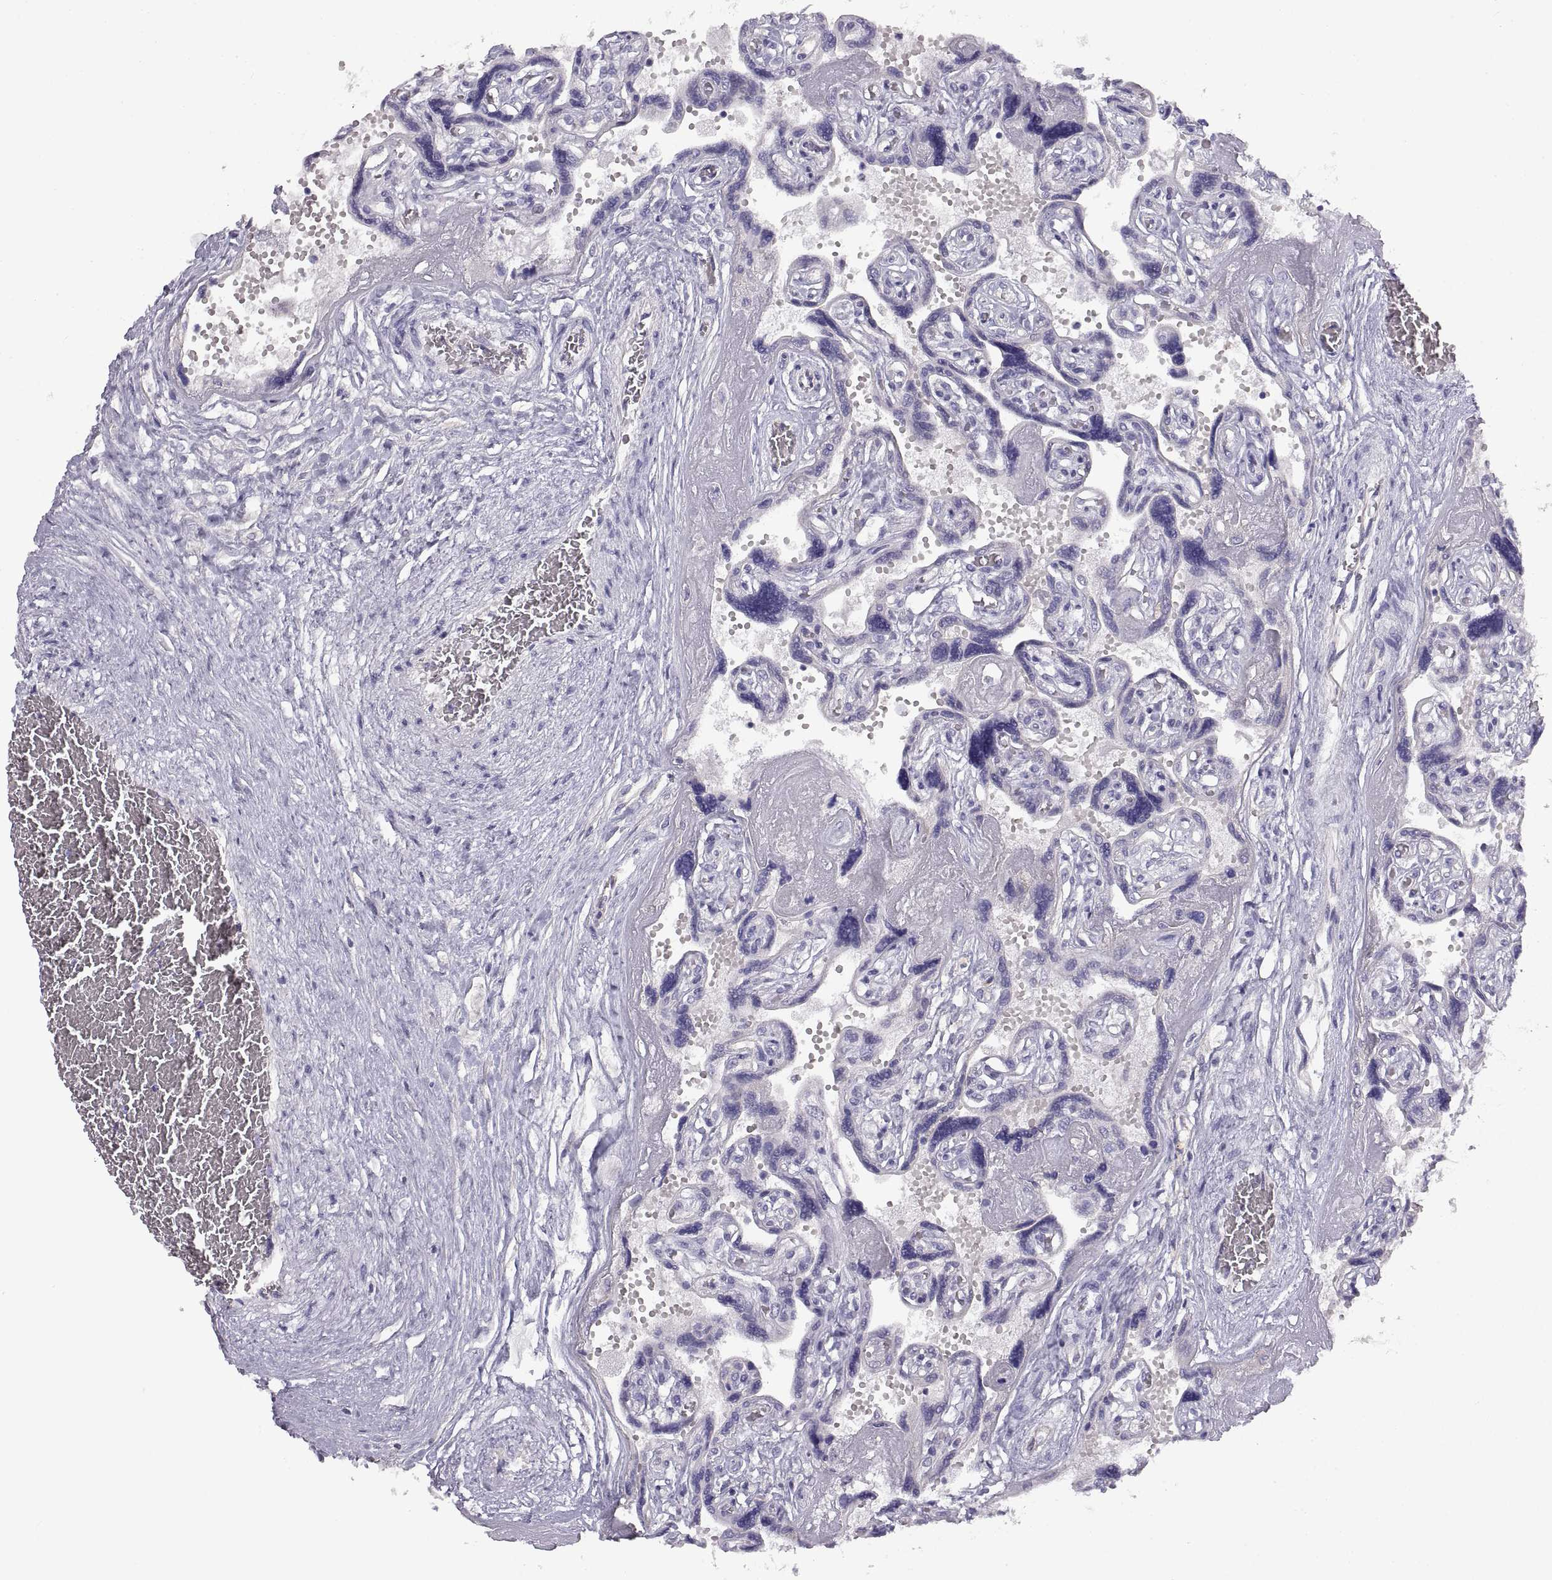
{"staining": {"intensity": "negative", "quantity": "none", "location": "none"}, "tissue": "placenta", "cell_type": "Decidual cells", "image_type": "normal", "snomed": [{"axis": "morphology", "description": "Normal tissue, NOS"}, {"axis": "topography", "description": "Placenta"}], "caption": "This is an IHC photomicrograph of benign human placenta. There is no positivity in decidual cells.", "gene": "CRYBB3", "patient": {"sex": "female", "age": 32}}